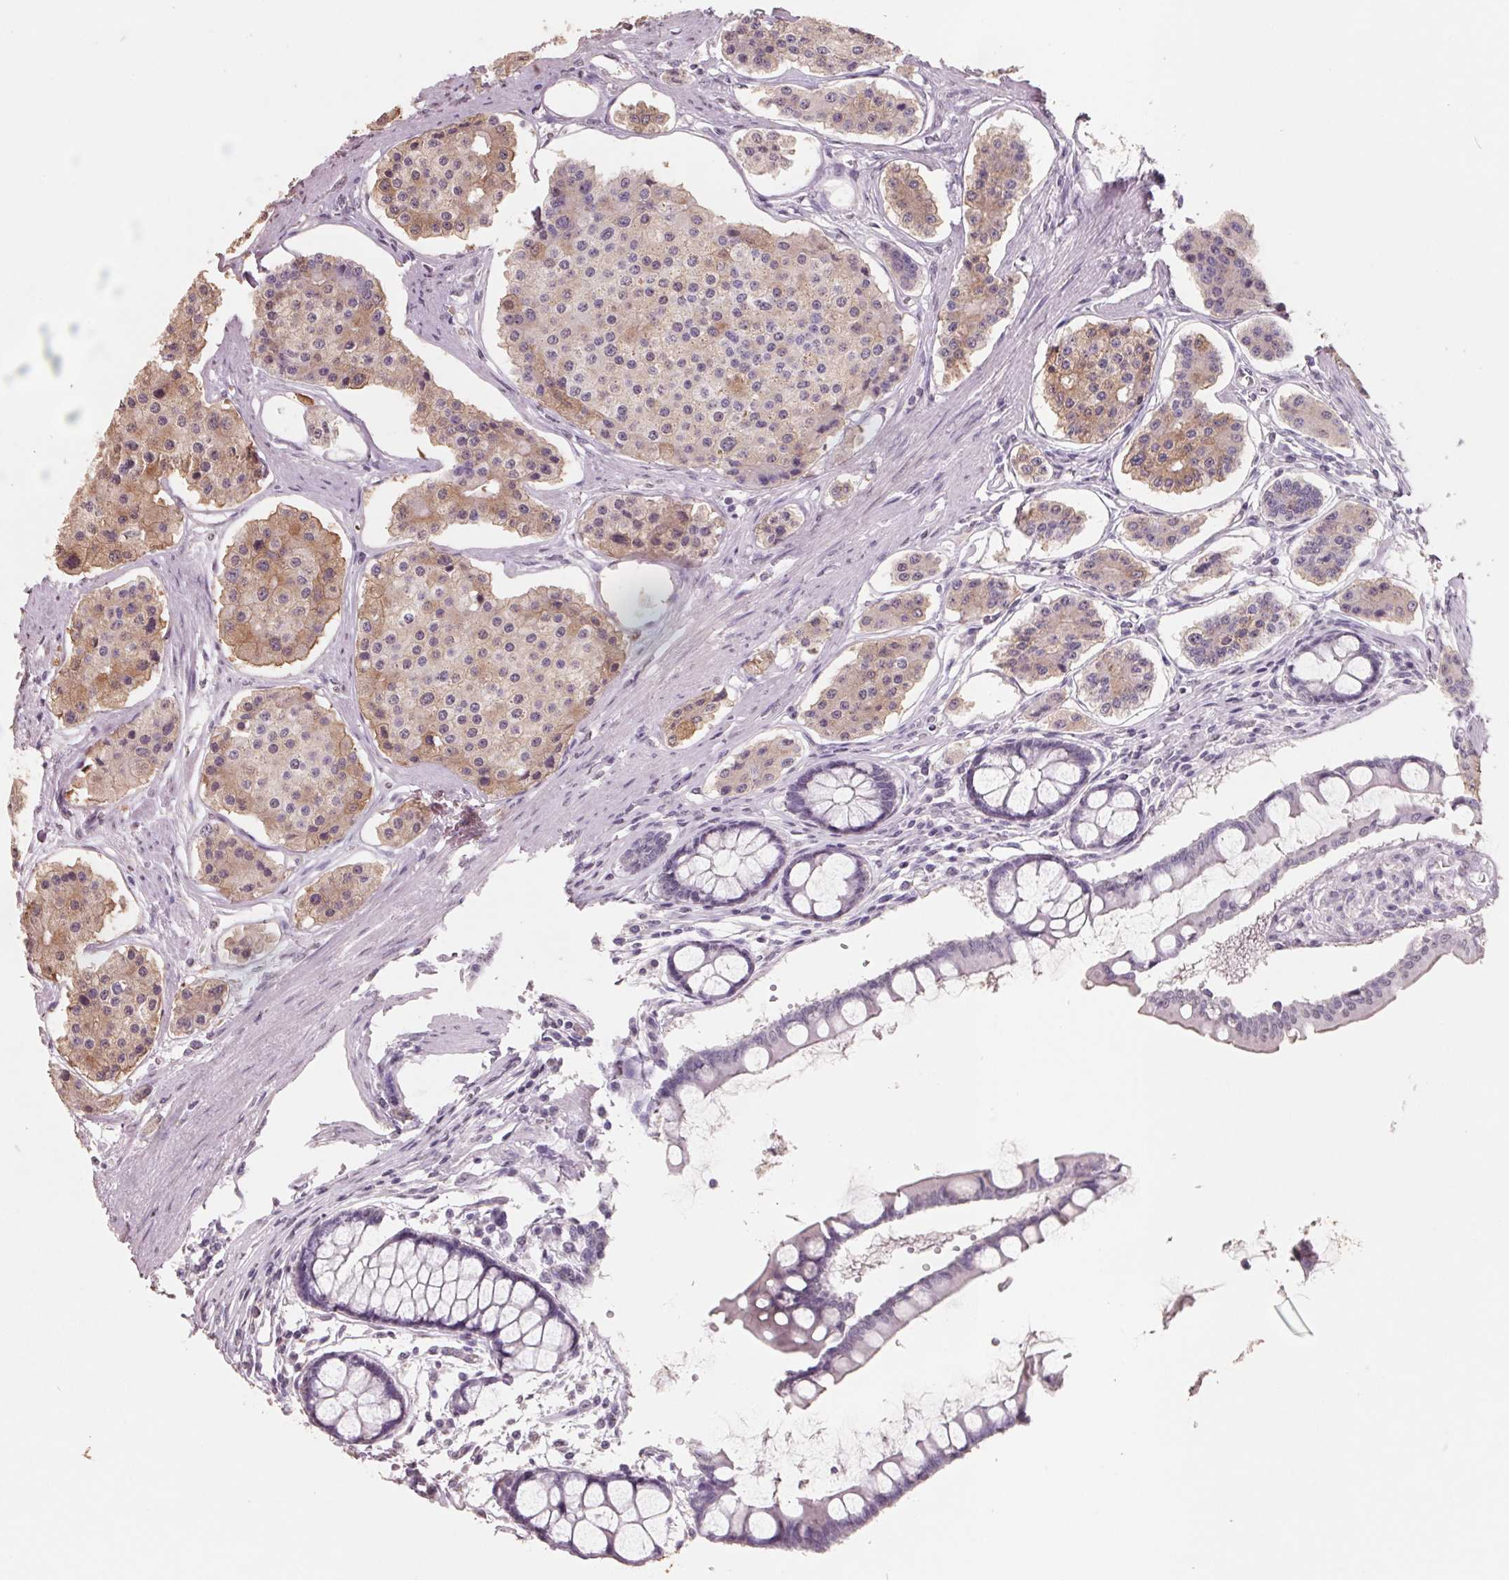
{"staining": {"intensity": "weak", "quantity": "25%-75%", "location": "cytoplasmic/membranous"}, "tissue": "carcinoid", "cell_type": "Tumor cells", "image_type": "cancer", "snomed": [{"axis": "morphology", "description": "Carcinoid, malignant, NOS"}, {"axis": "topography", "description": "Small intestine"}], "caption": "There is low levels of weak cytoplasmic/membranous positivity in tumor cells of carcinoid, as demonstrated by immunohistochemical staining (brown color).", "gene": "FTCD", "patient": {"sex": "female", "age": 65}}